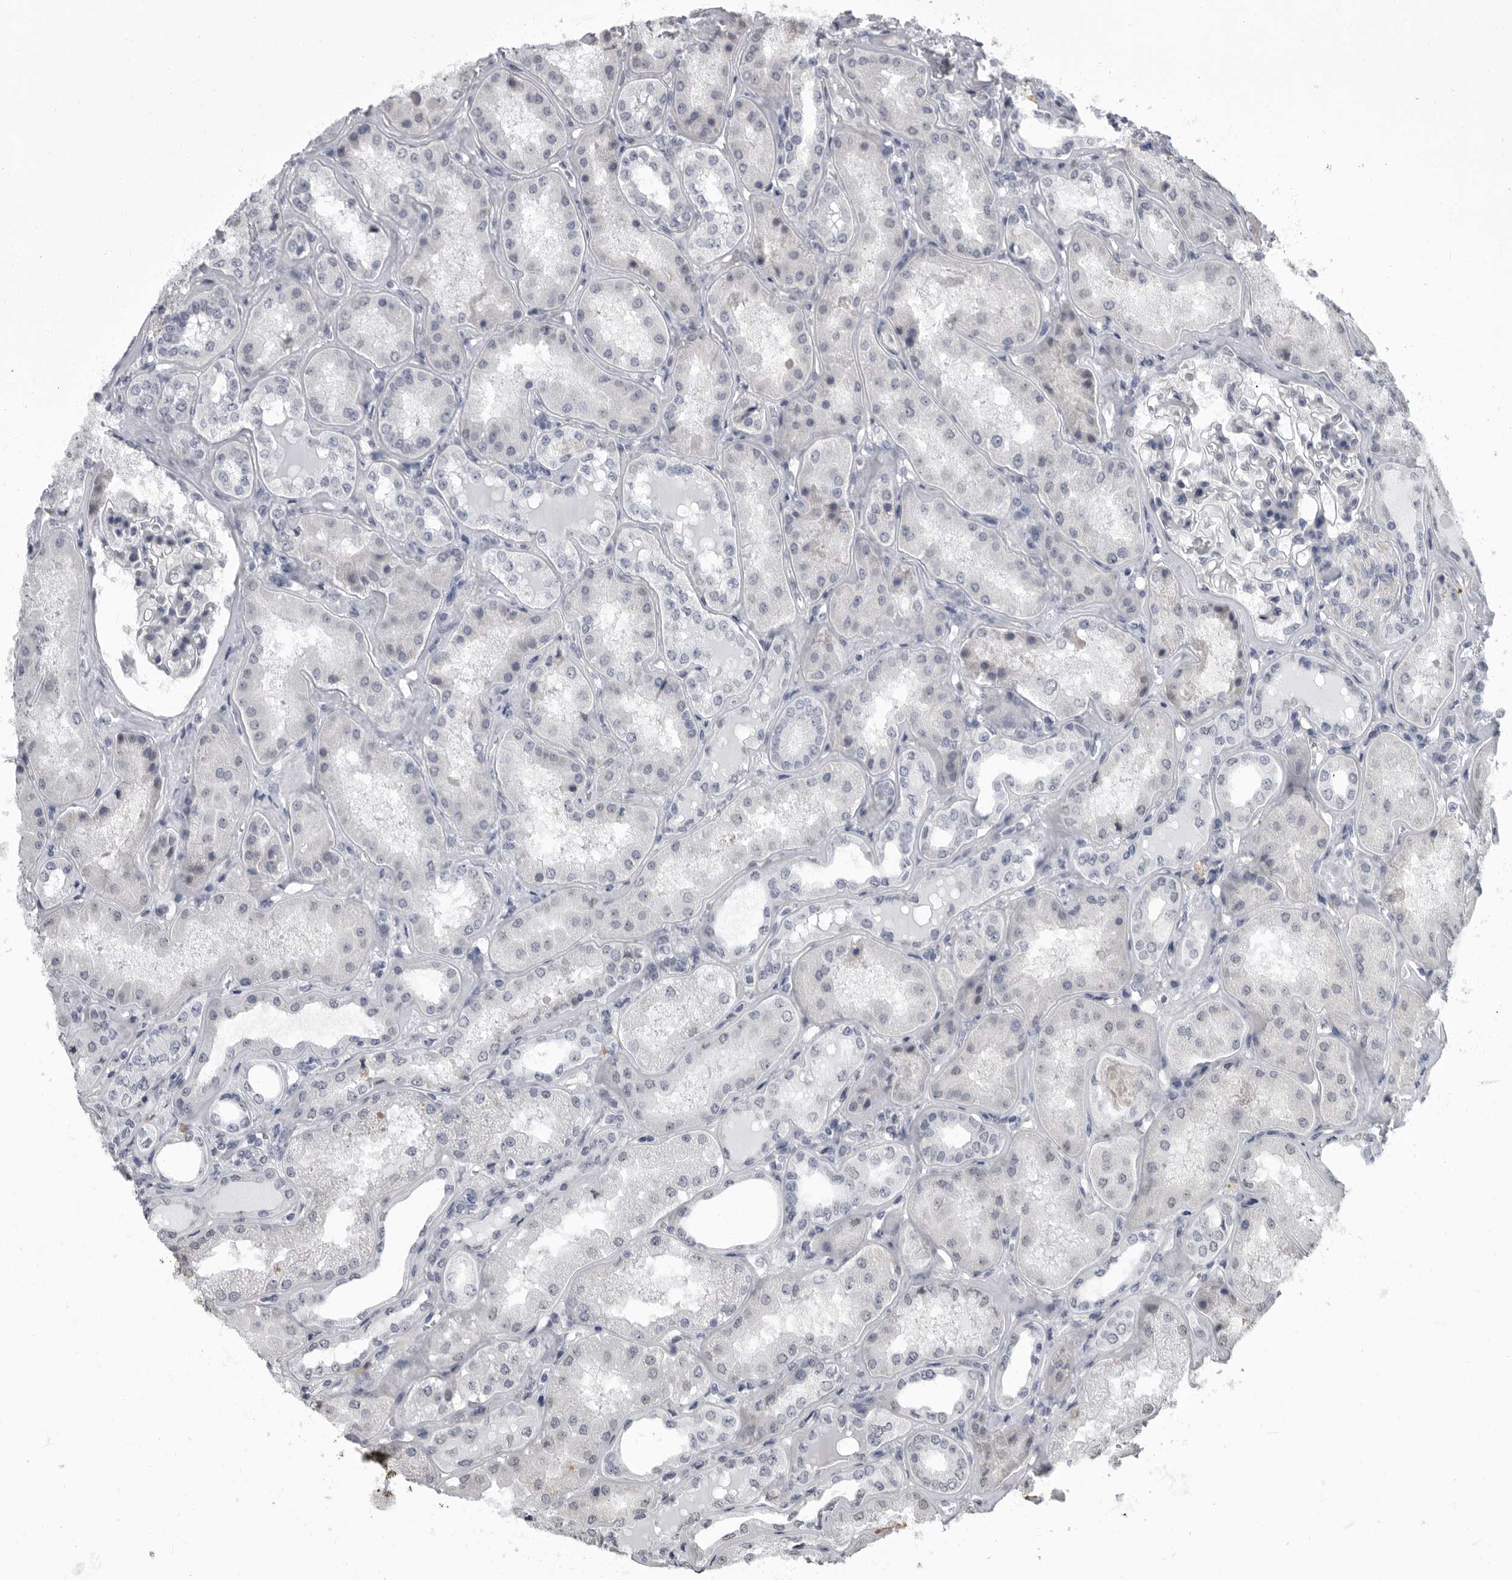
{"staining": {"intensity": "negative", "quantity": "none", "location": "none"}, "tissue": "kidney", "cell_type": "Cells in glomeruli", "image_type": "normal", "snomed": [{"axis": "morphology", "description": "Normal tissue, NOS"}, {"axis": "topography", "description": "Kidney"}], "caption": "Benign kidney was stained to show a protein in brown. There is no significant positivity in cells in glomeruli. (DAB immunohistochemistry with hematoxylin counter stain).", "gene": "ARHGEF10", "patient": {"sex": "female", "age": 56}}